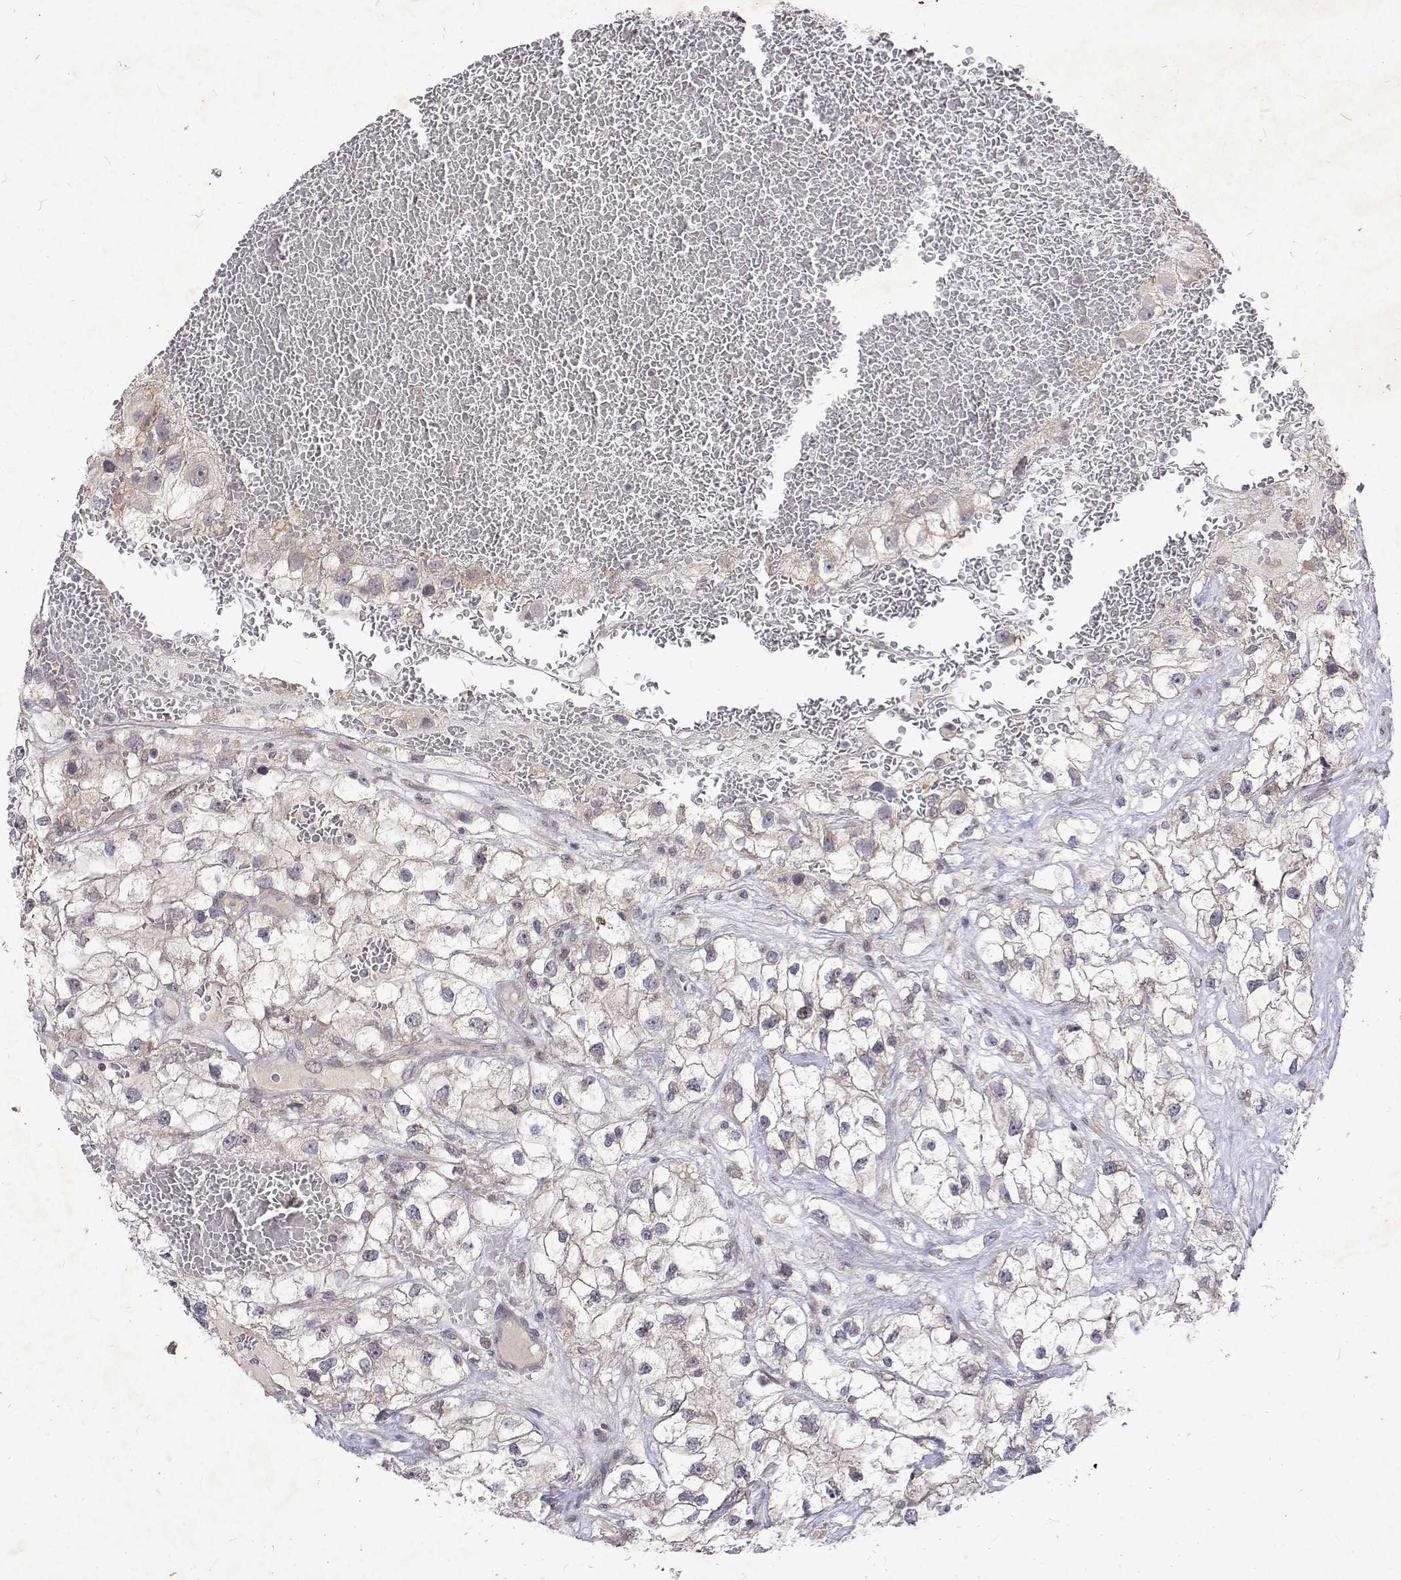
{"staining": {"intensity": "negative", "quantity": "none", "location": "none"}, "tissue": "renal cancer", "cell_type": "Tumor cells", "image_type": "cancer", "snomed": [{"axis": "morphology", "description": "Adenocarcinoma, NOS"}, {"axis": "topography", "description": "Kidney"}], "caption": "An image of human adenocarcinoma (renal) is negative for staining in tumor cells.", "gene": "ALKBH8", "patient": {"sex": "male", "age": 59}}